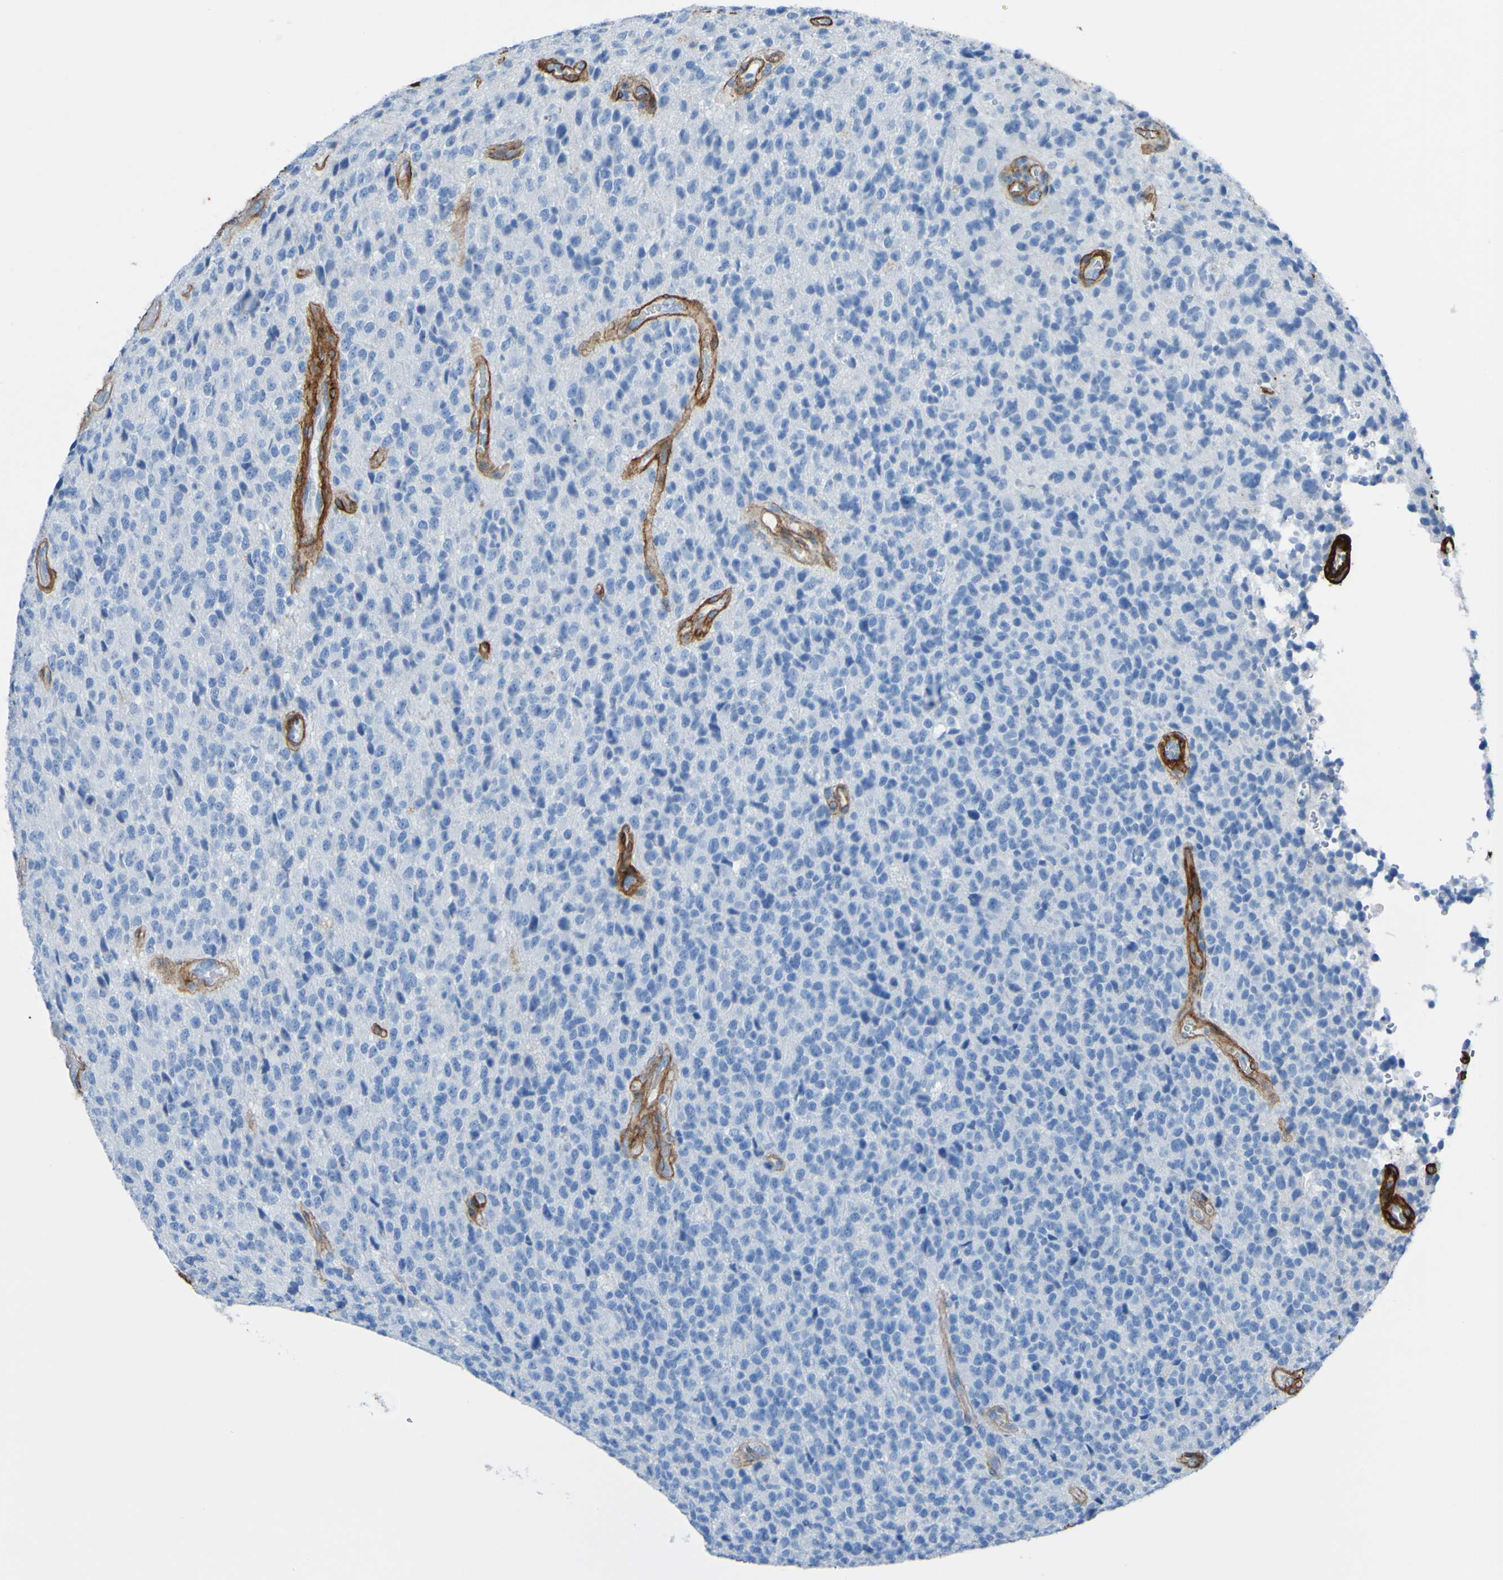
{"staining": {"intensity": "negative", "quantity": "none", "location": "none"}, "tissue": "glioma", "cell_type": "Tumor cells", "image_type": "cancer", "snomed": [{"axis": "morphology", "description": "Glioma, malignant, High grade"}, {"axis": "topography", "description": "pancreas cauda"}], "caption": "Human glioma stained for a protein using immunohistochemistry (IHC) shows no expression in tumor cells.", "gene": "COL4A2", "patient": {"sex": "male", "age": 60}}